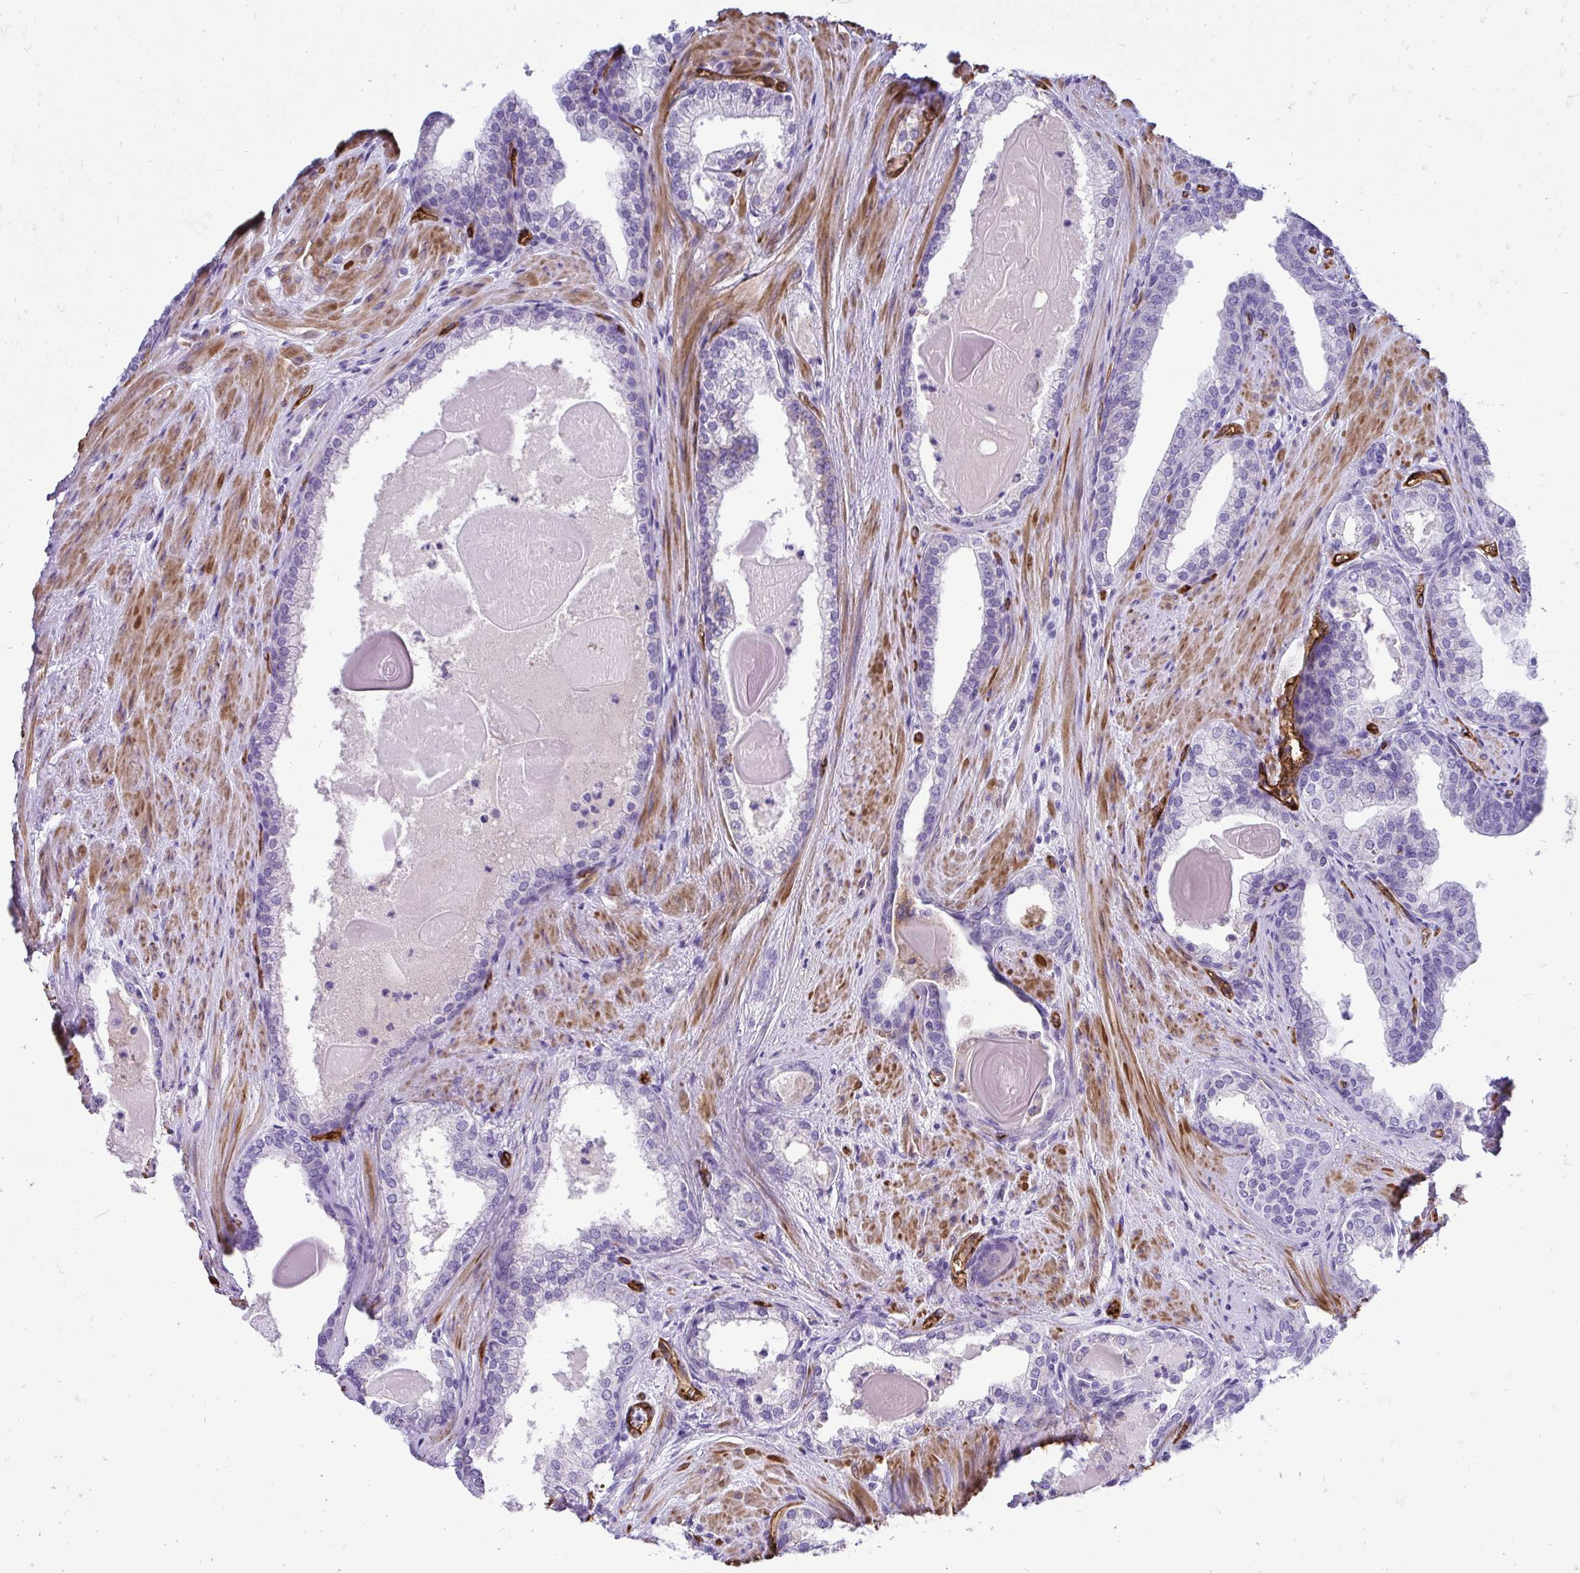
{"staining": {"intensity": "negative", "quantity": "none", "location": "none"}, "tissue": "prostate cancer", "cell_type": "Tumor cells", "image_type": "cancer", "snomed": [{"axis": "morphology", "description": "Adenocarcinoma, Low grade"}, {"axis": "topography", "description": "Prostate"}], "caption": "Tumor cells are negative for brown protein staining in prostate cancer (adenocarcinoma (low-grade)). The staining was performed using DAB (3,3'-diaminobenzidine) to visualize the protein expression in brown, while the nuclei were stained in blue with hematoxylin (Magnification: 20x).", "gene": "ABCG2", "patient": {"sex": "male", "age": 64}}